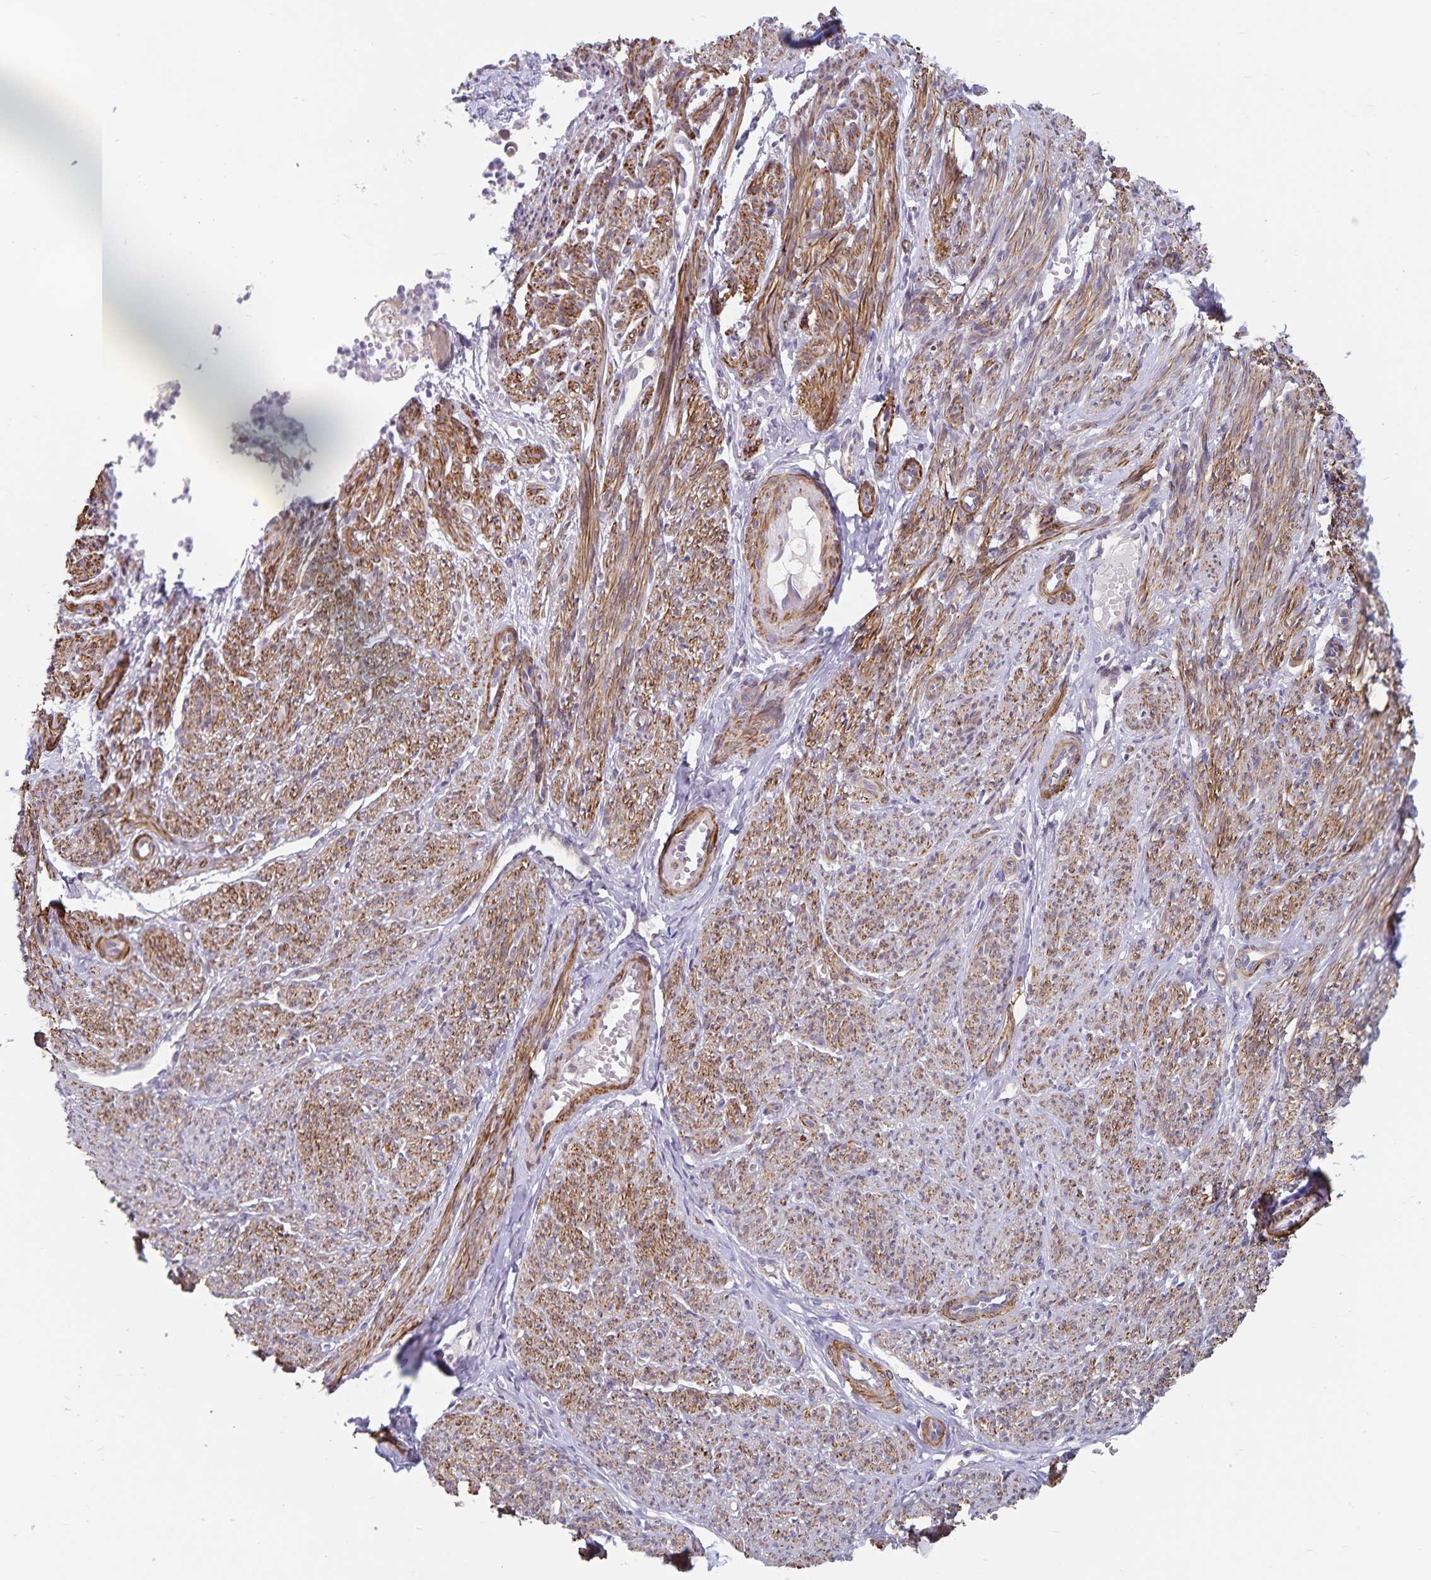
{"staining": {"intensity": "moderate", "quantity": ">75%", "location": "cytoplasmic/membranous"}, "tissue": "smooth muscle", "cell_type": "Smooth muscle cells", "image_type": "normal", "snomed": [{"axis": "morphology", "description": "Normal tissue, NOS"}, {"axis": "topography", "description": "Smooth muscle"}], "caption": "This micrograph shows benign smooth muscle stained with IHC to label a protein in brown. The cytoplasmic/membranous of smooth muscle cells show moderate positivity for the protein. Nuclei are counter-stained blue.", "gene": "BAG6", "patient": {"sex": "female", "age": 65}}